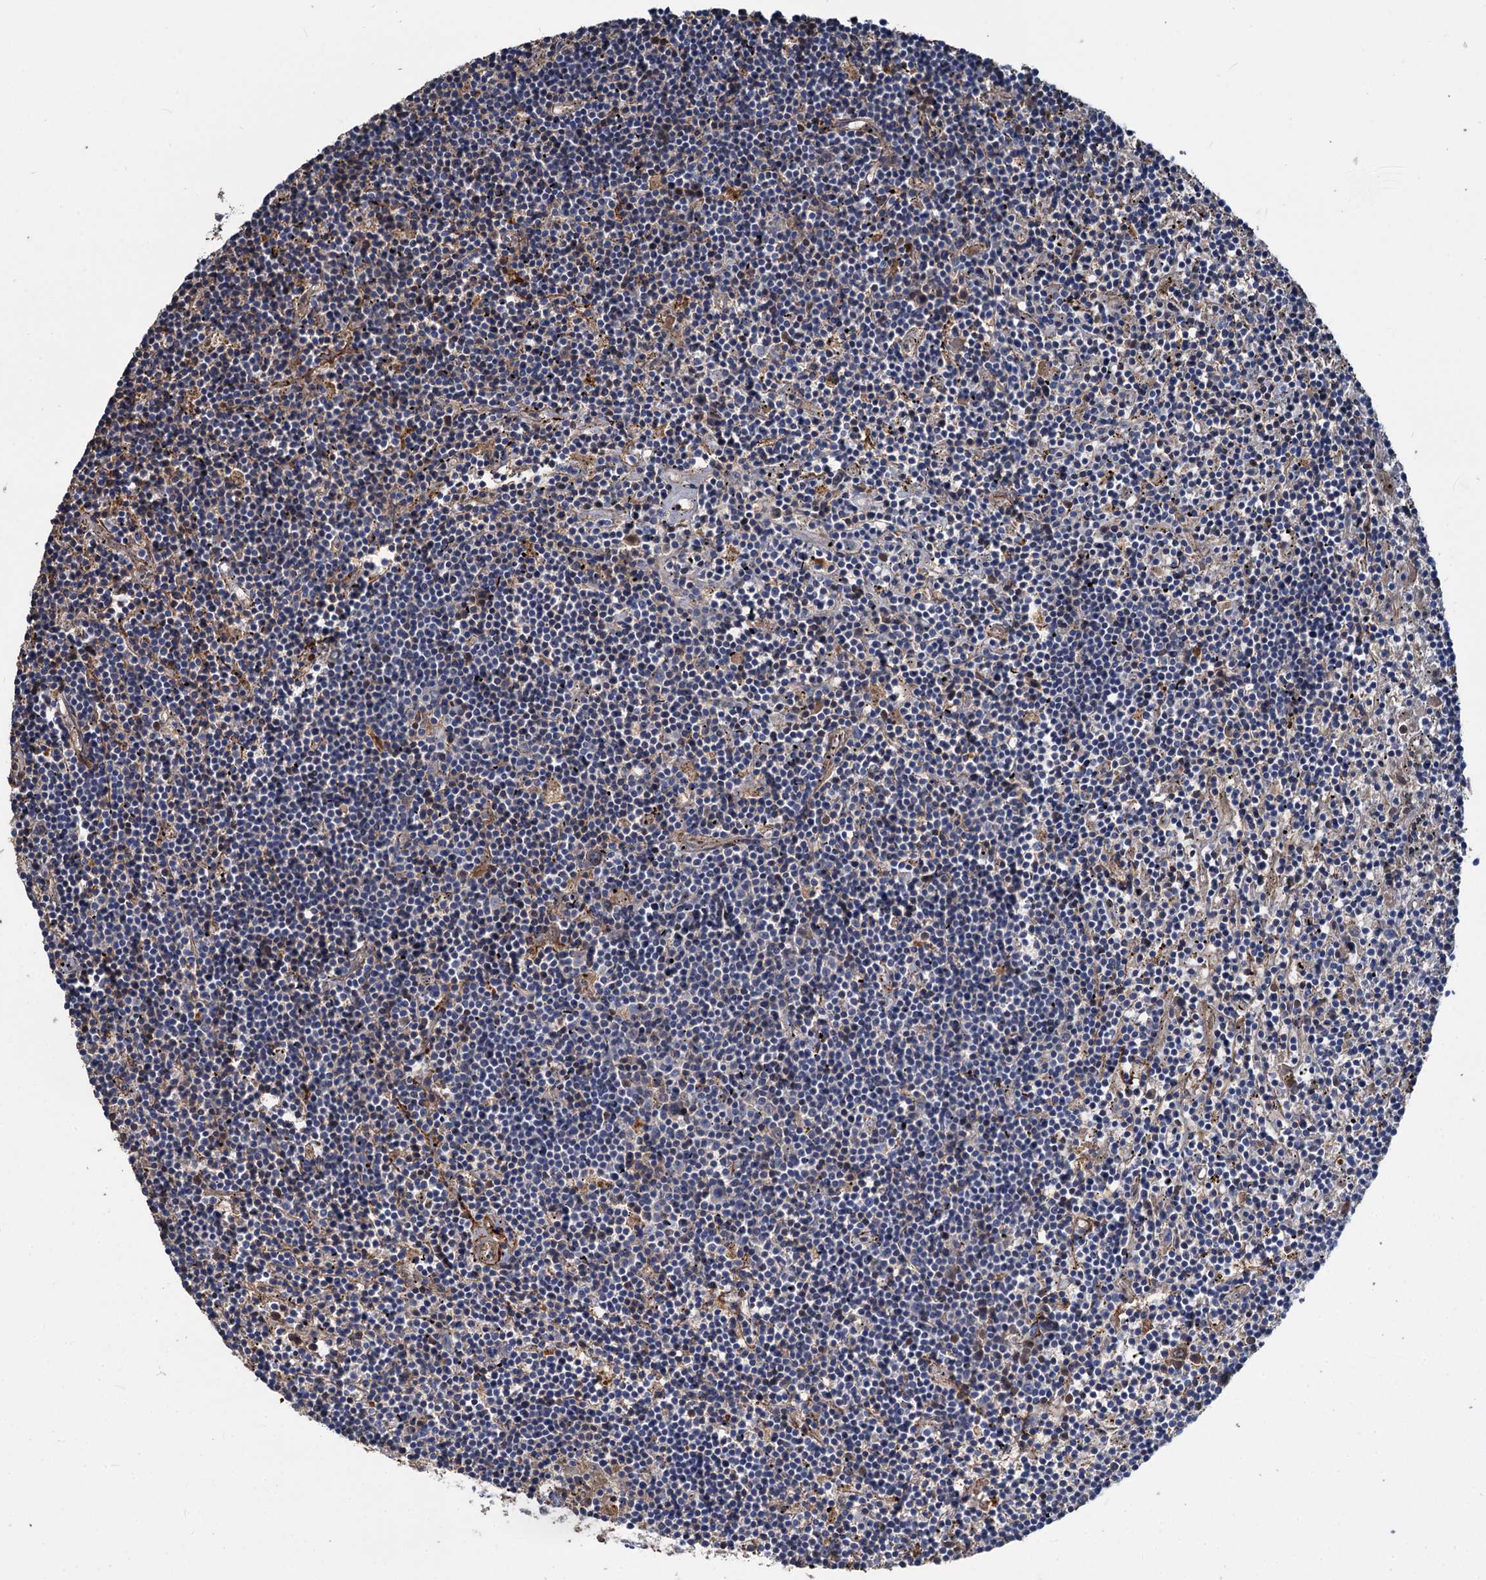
{"staining": {"intensity": "negative", "quantity": "none", "location": "none"}, "tissue": "lymphoma", "cell_type": "Tumor cells", "image_type": "cancer", "snomed": [{"axis": "morphology", "description": "Malignant lymphoma, non-Hodgkin's type, Low grade"}, {"axis": "topography", "description": "Spleen"}], "caption": "Human lymphoma stained for a protein using immunohistochemistry exhibits no expression in tumor cells.", "gene": "URAD", "patient": {"sex": "male", "age": 76}}